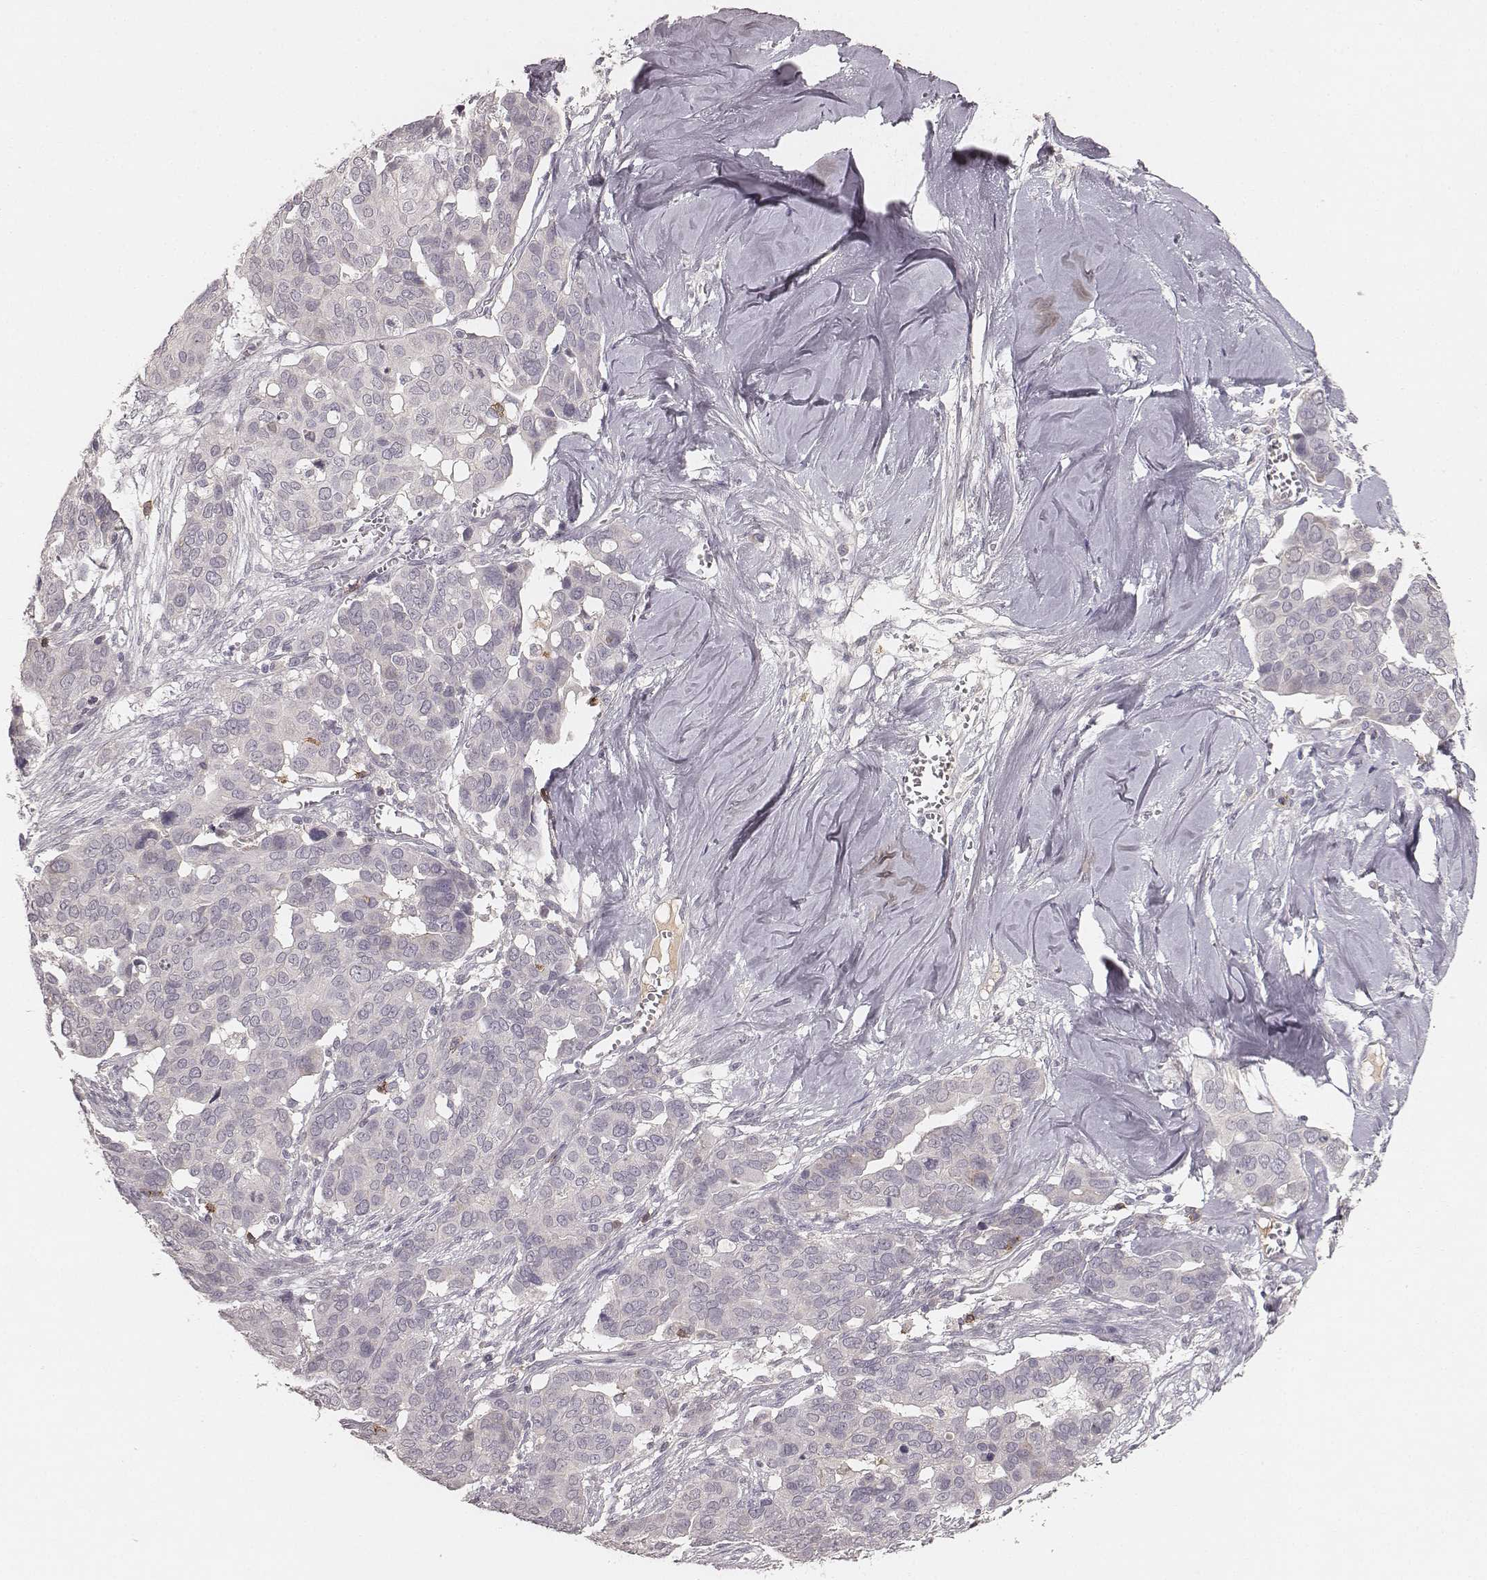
{"staining": {"intensity": "negative", "quantity": "none", "location": "none"}, "tissue": "ovarian cancer", "cell_type": "Tumor cells", "image_type": "cancer", "snomed": [{"axis": "morphology", "description": "Carcinoma, endometroid"}, {"axis": "topography", "description": "Ovary"}], "caption": "Immunohistochemical staining of human endometroid carcinoma (ovarian) exhibits no significant staining in tumor cells.", "gene": "CD8A", "patient": {"sex": "female", "age": 78}}